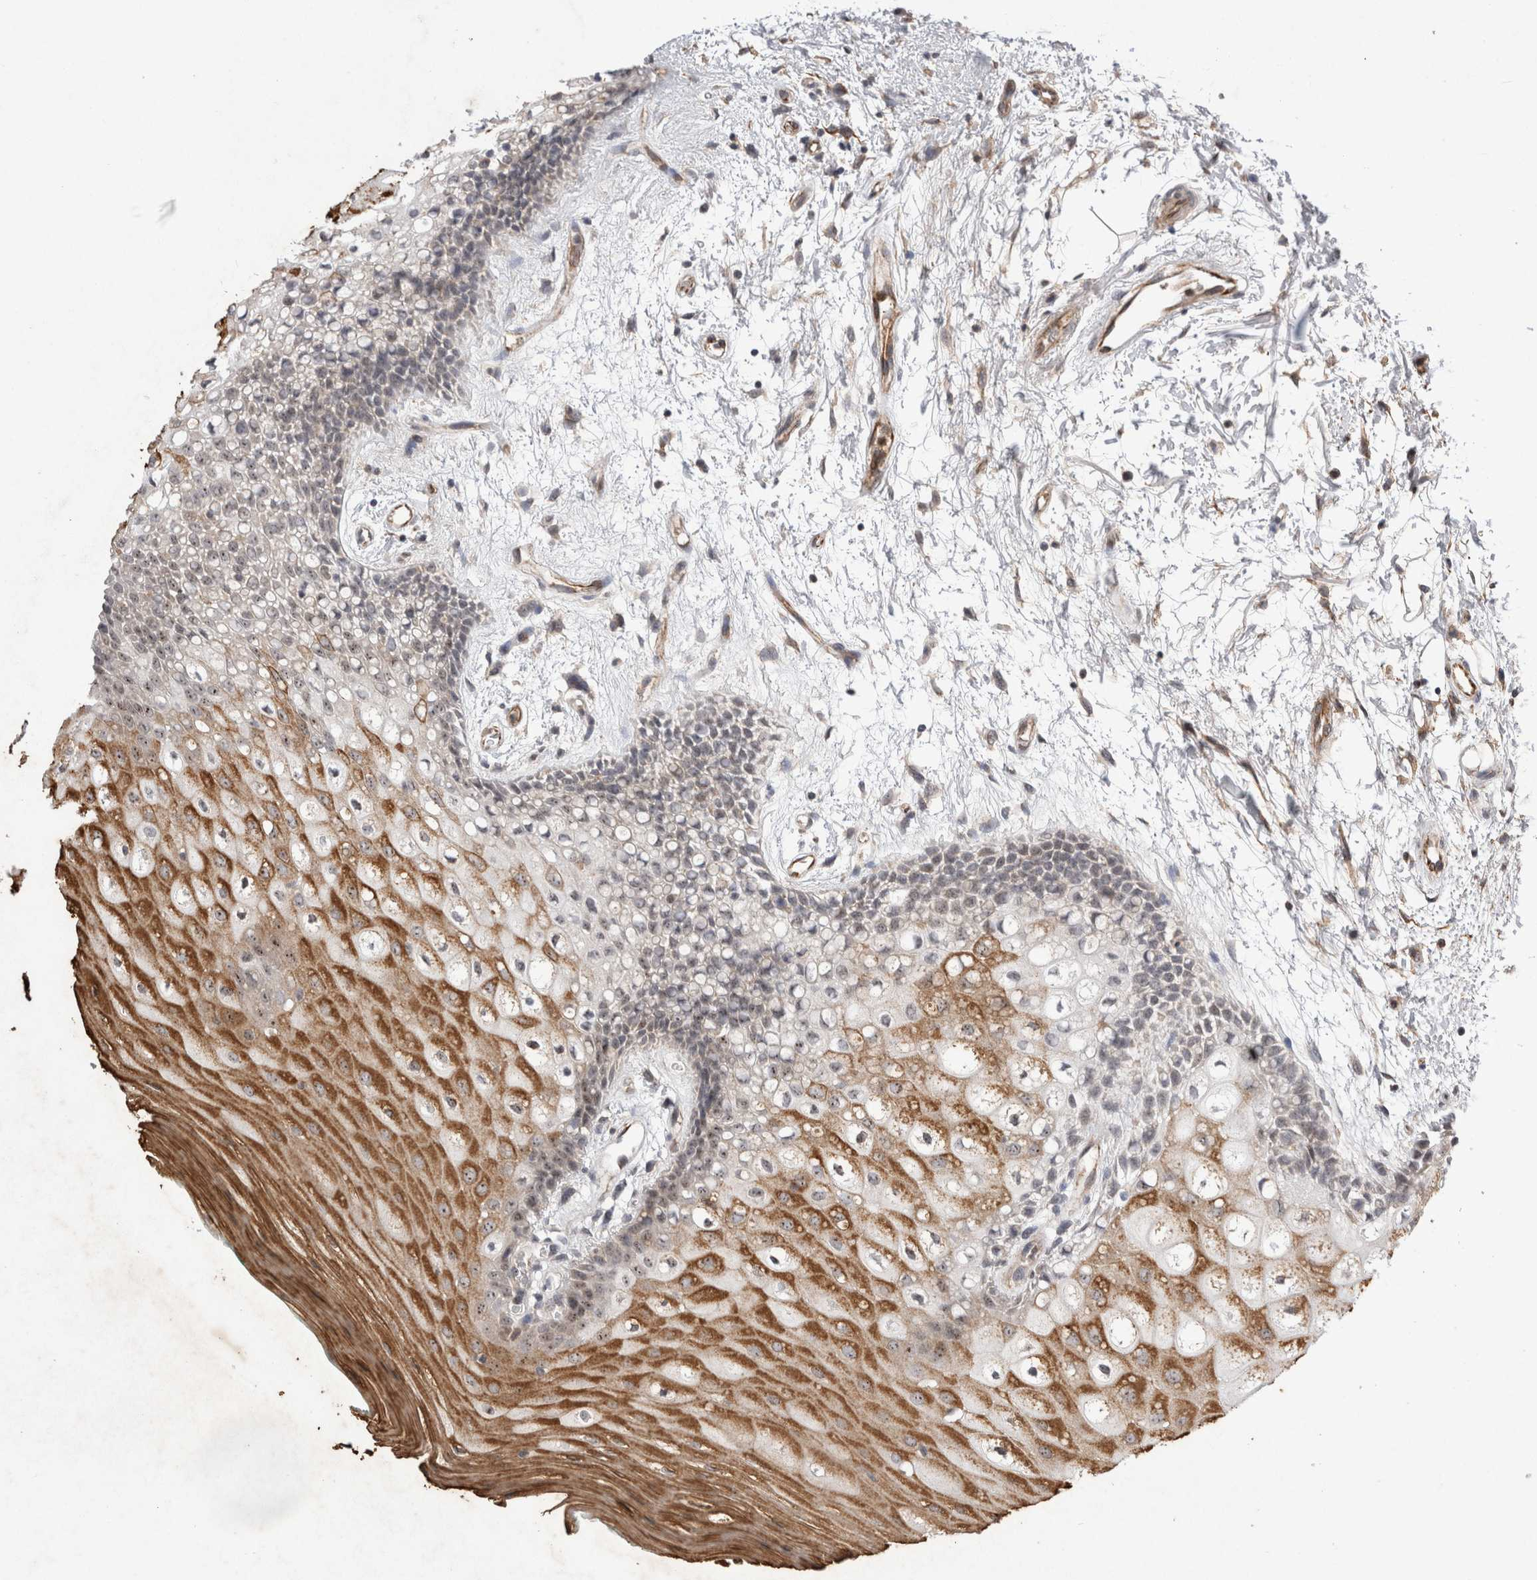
{"staining": {"intensity": "strong", "quantity": "25%-75%", "location": "cytoplasmic/membranous,nuclear"}, "tissue": "oral mucosa", "cell_type": "Squamous epithelial cells", "image_type": "normal", "snomed": [{"axis": "morphology", "description": "Normal tissue, NOS"}, {"axis": "topography", "description": "Skeletal muscle"}, {"axis": "topography", "description": "Oral tissue"}, {"axis": "topography", "description": "Peripheral nerve tissue"}], "caption": "Strong cytoplasmic/membranous,nuclear staining is identified in about 25%-75% of squamous epithelial cells in normal oral mucosa.", "gene": "STK11", "patient": {"sex": "female", "age": 84}}